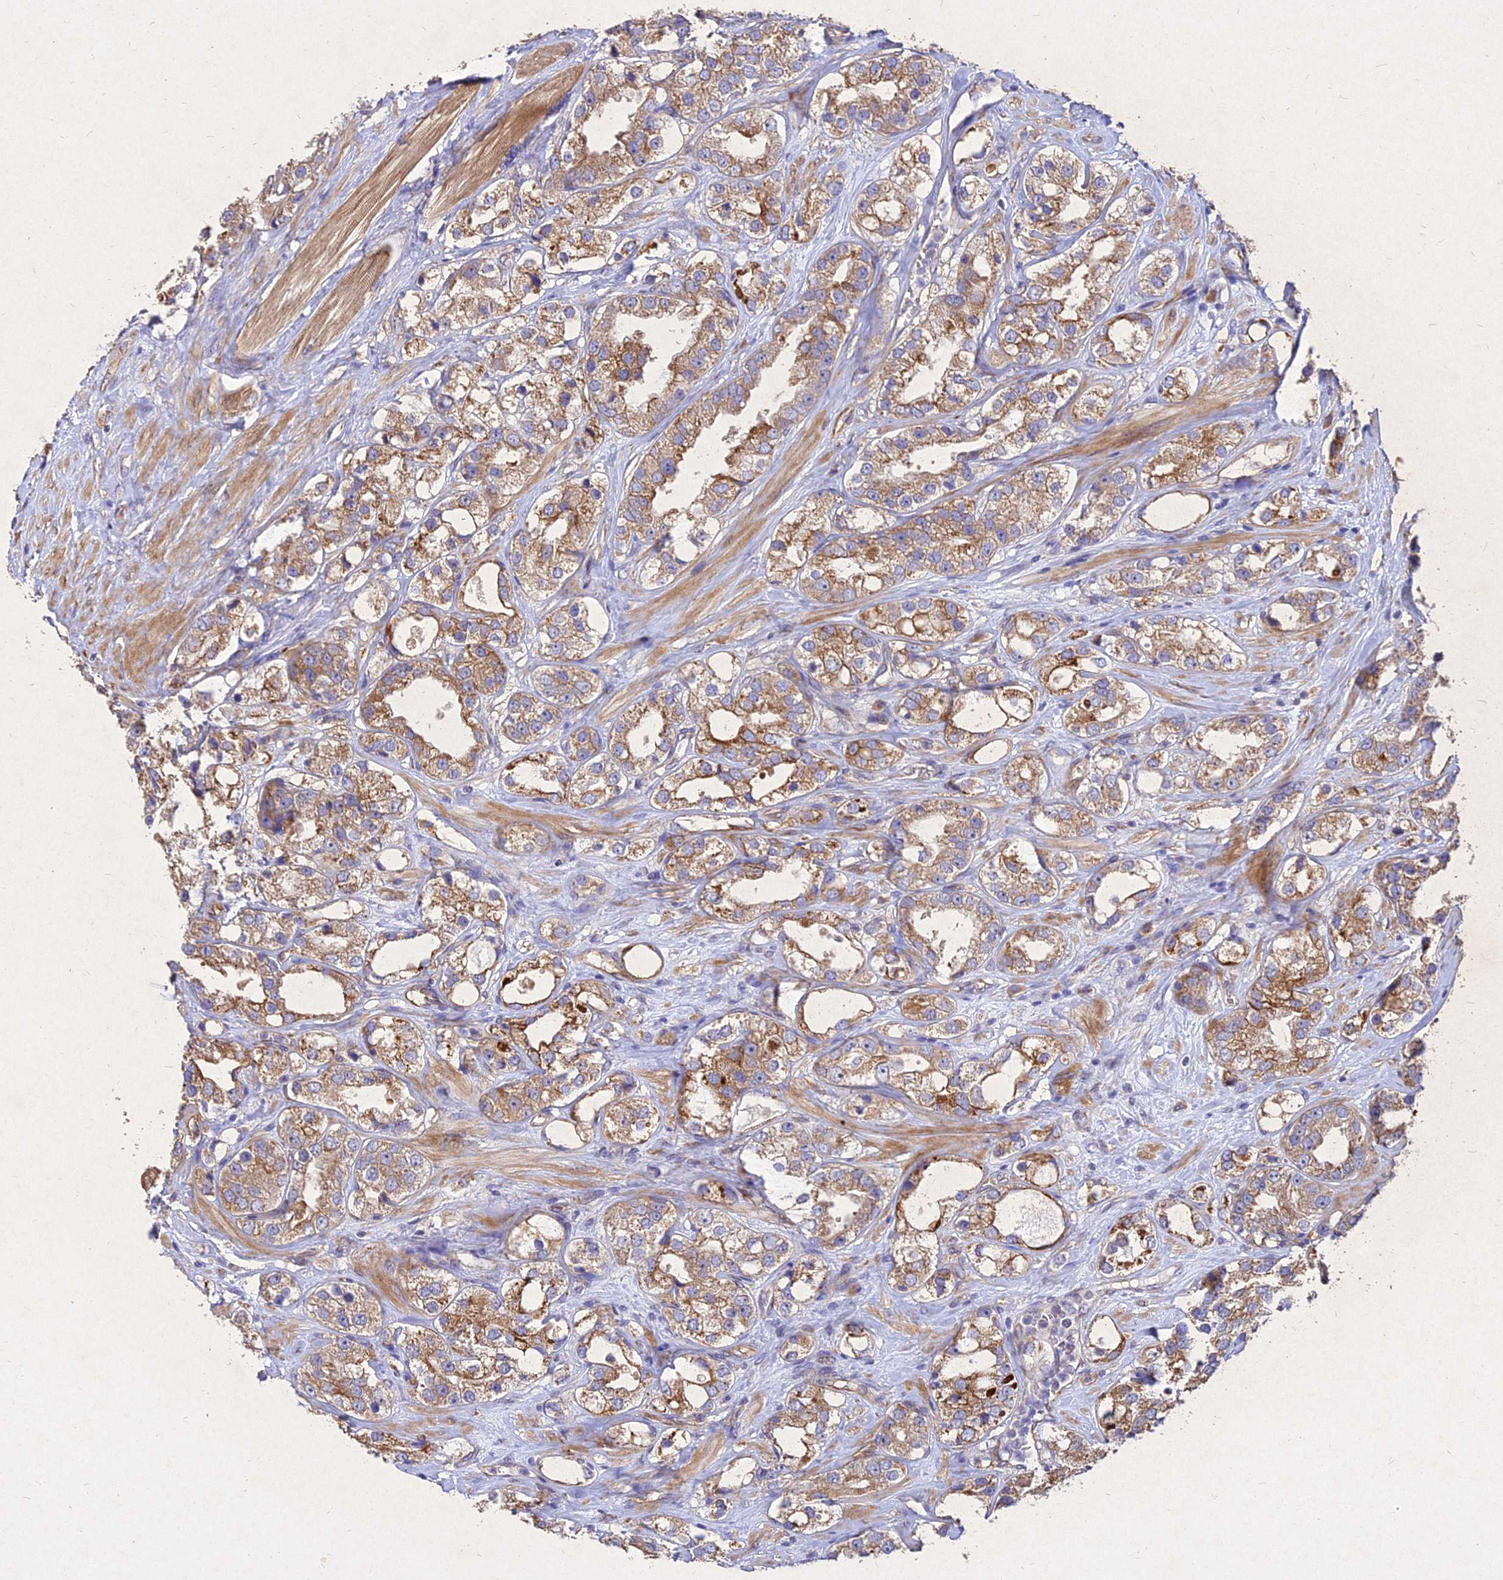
{"staining": {"intensity": "moderate", "quantity": ">75%", "location": "cytoplasmic/membranous"}, "tissue": "prostate cancer", "cell_type": "Tumor cells", "image_type": "cancer", "snomed": [{"axis": "morphology", "description": "Adenocarcinoma, NOS"}, {"axis": "topography", "description": "Prostate"}], "caption": "Immunohistochemistry (IHC) (DAB) staining of prostate adenocarcinoma displays moderate cytoplasmic/membranous protein positivity in approximately >75% of tumor cells.", "gene": "SKA1", "patient": {"sex": "male", "age": 79}}